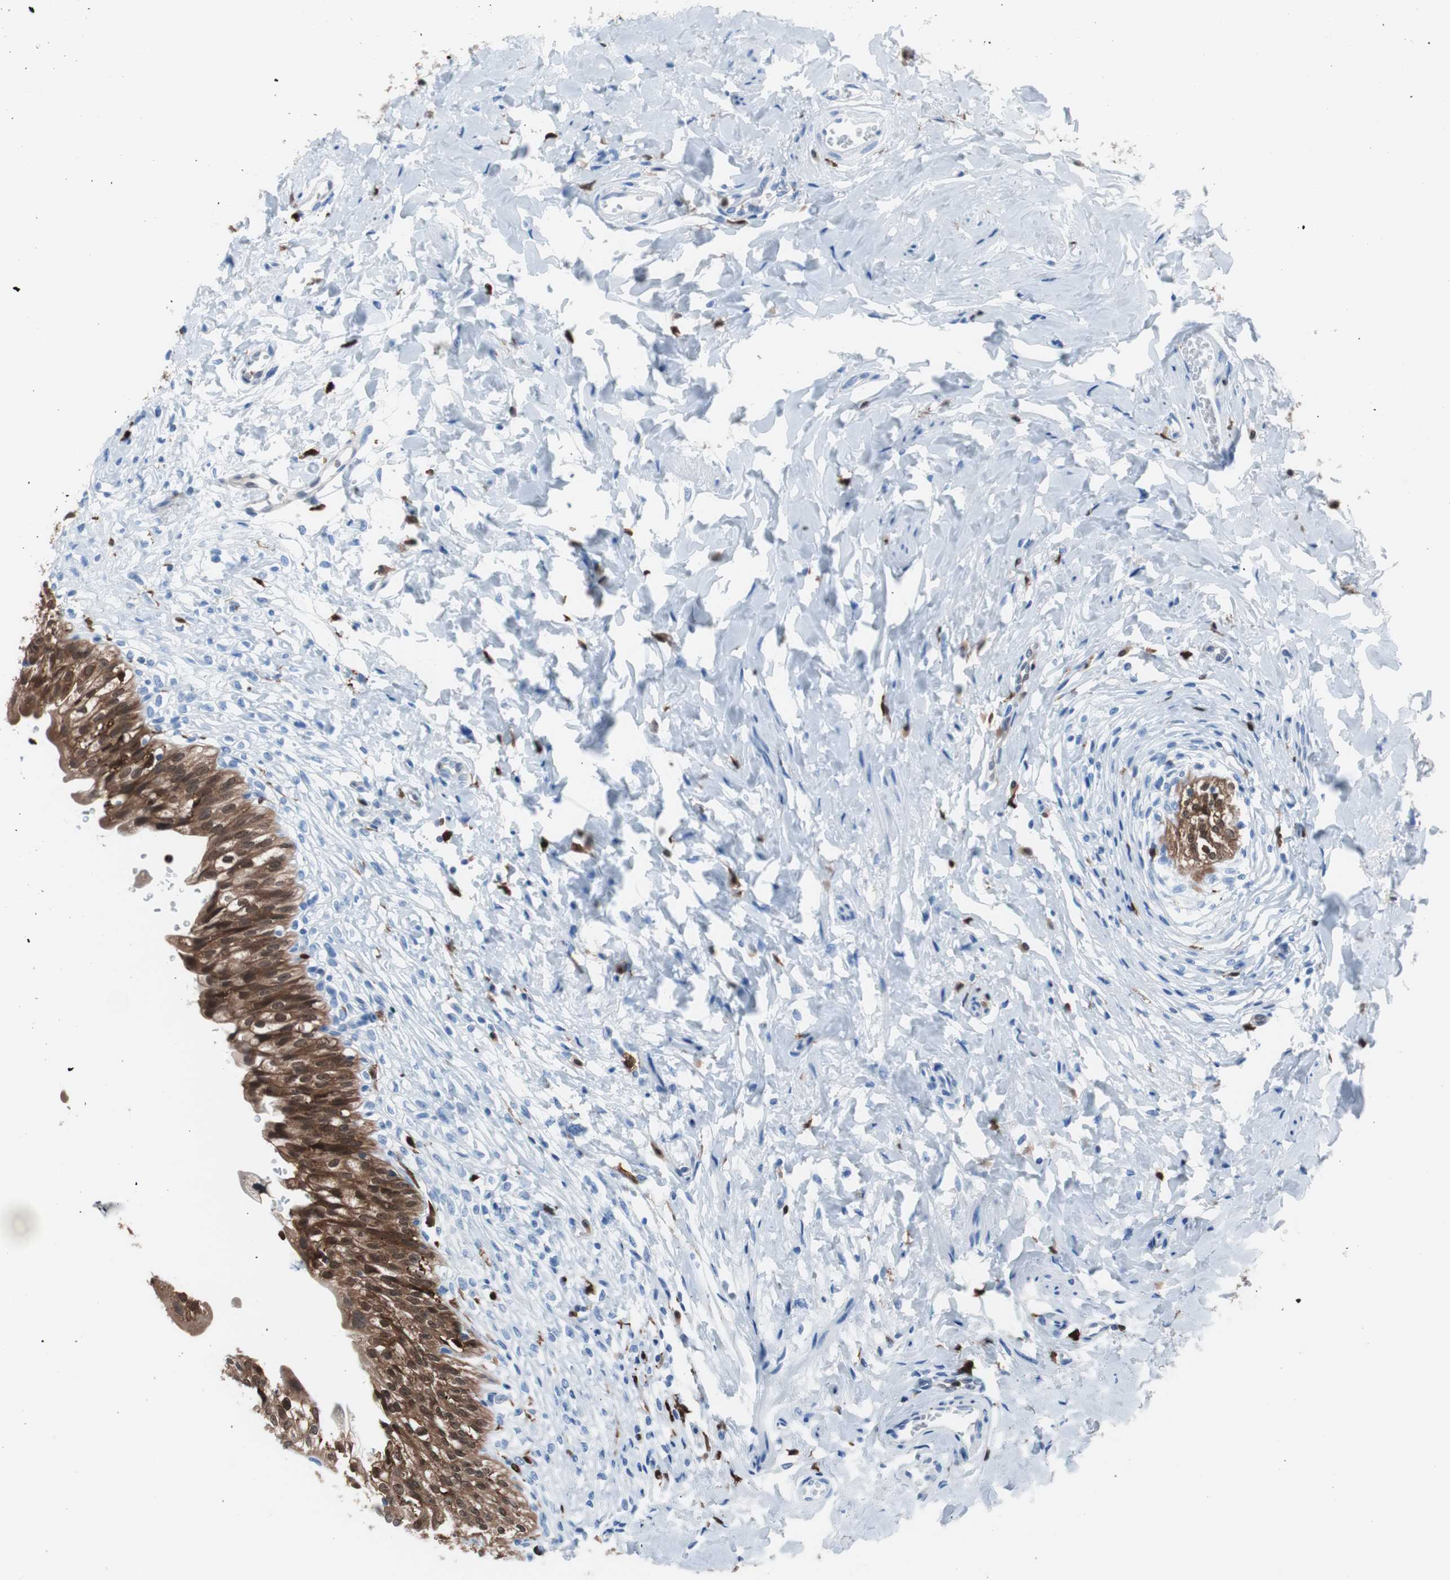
{"staining": {"intensity": "strong", "quantity": ">75%", "location": "cytoplasmic/membranous"}, "tissue": "urinary bladder", "cell_type": "Urothelial cells", "image_type": "normal", "snomed": [{"axis": "morphology", "description": "Normal tissue, NOS"}, {"axis": "morphology", "description": "Inflammation, NOS"}, {"axis": "topography", "description": "Urinary bladder"}], "caption": "A histopathology image showing strong cytoplasmic/membranous positivity in approximately >75% of urothelial cells in benign urinary bladder, as visualized by brown immunohistochemical staining.", "gene": "SYK", "patient": {"sex": "female", "age": 80}}